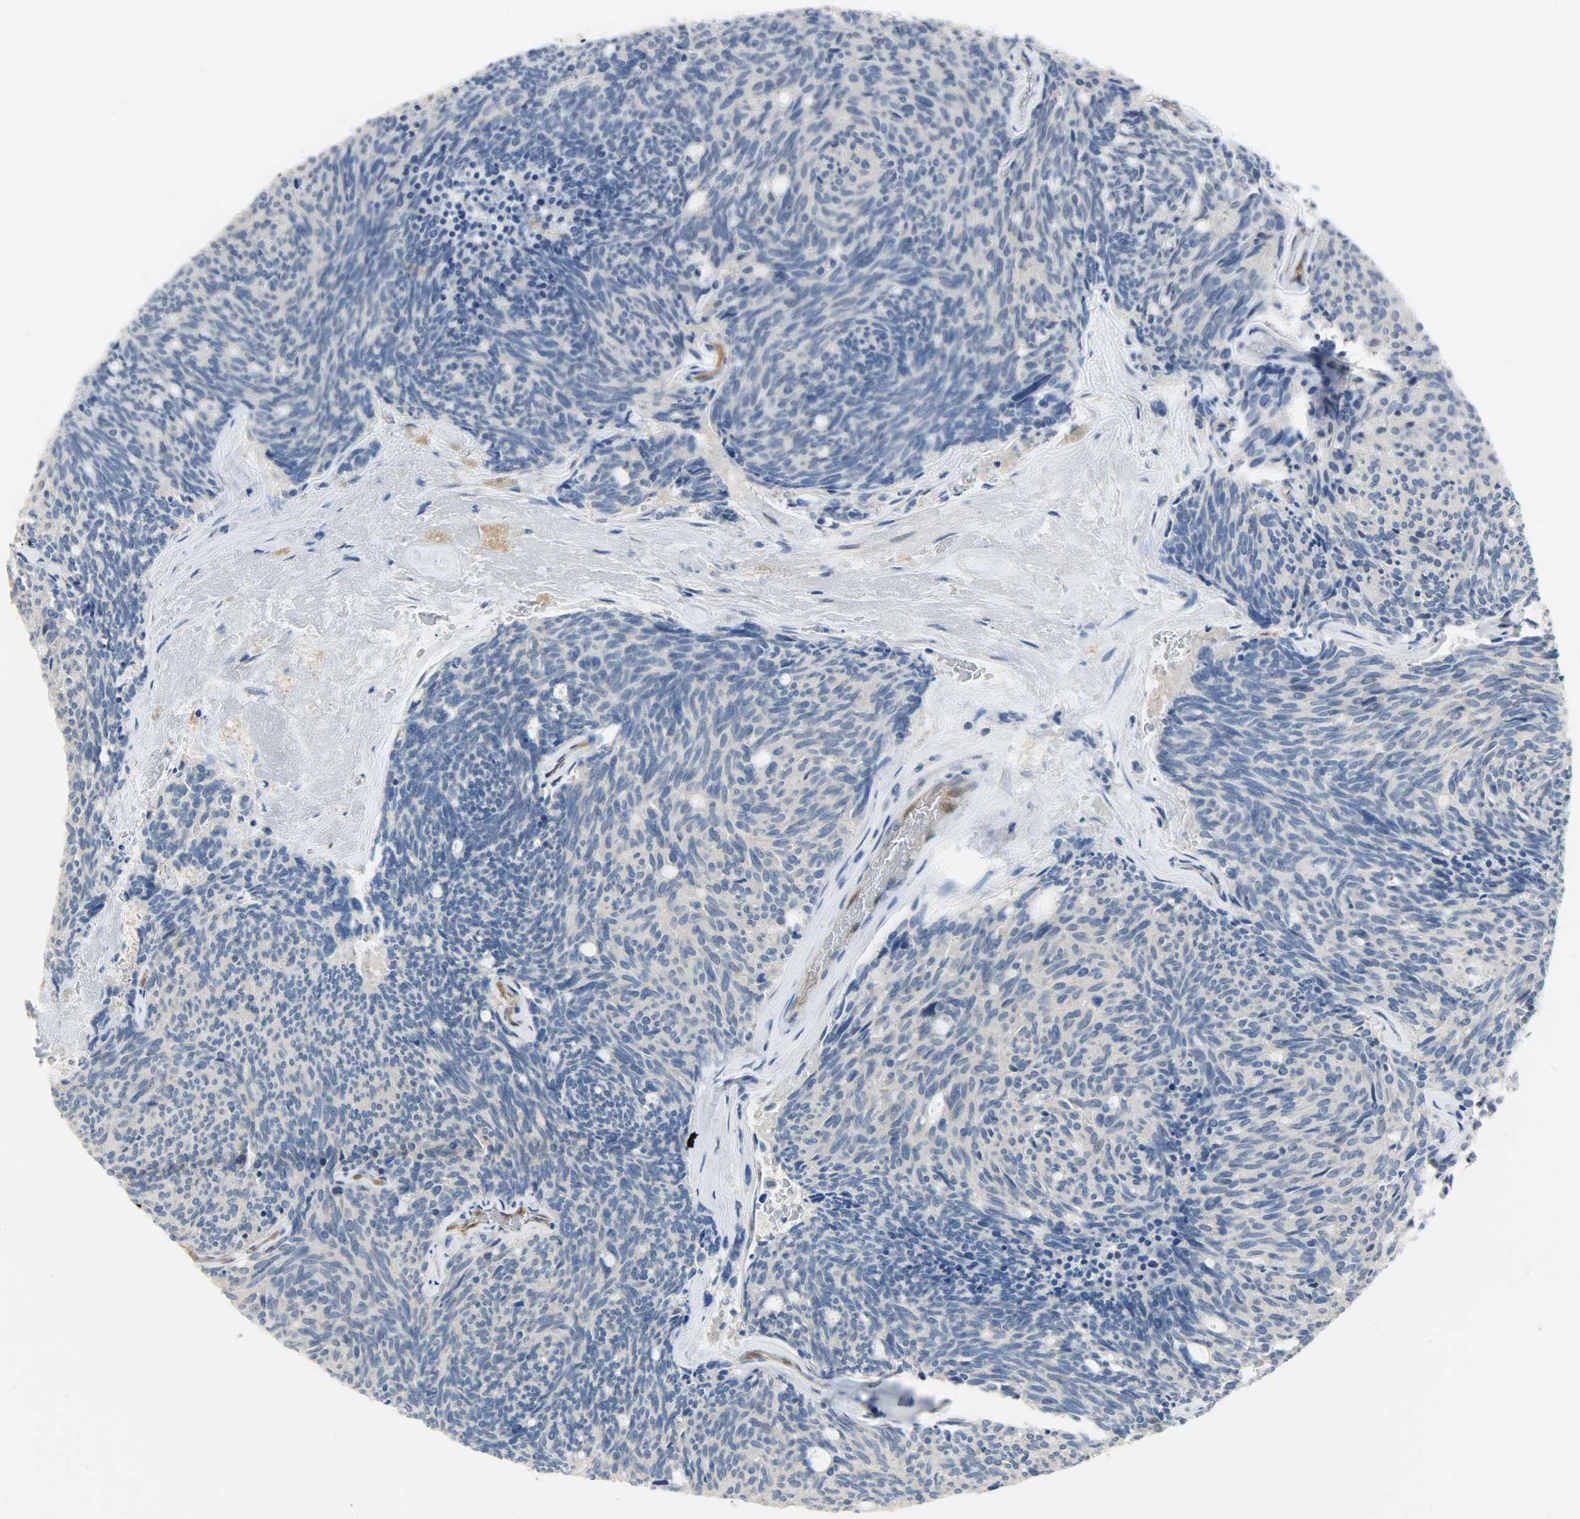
{"staining": {"intensity": "negative", "quantity": "none", "location": "none"}, "tissue": "carcinoid", "cell_type": "Tumor cells", "image_type": "cancer", "snomed": [{"axis": "morphology", "description": "Carcinoid, malignant, NOS"}, {"axis": "topography", "description": "Pancreas"}], "caption": "IHC photomicrograph of carcinoid stained for a protein (brown), which displays no expression in tumor cells.", "gene": "FKBP1A", "patient": {"sex": "female", "age": 54}}